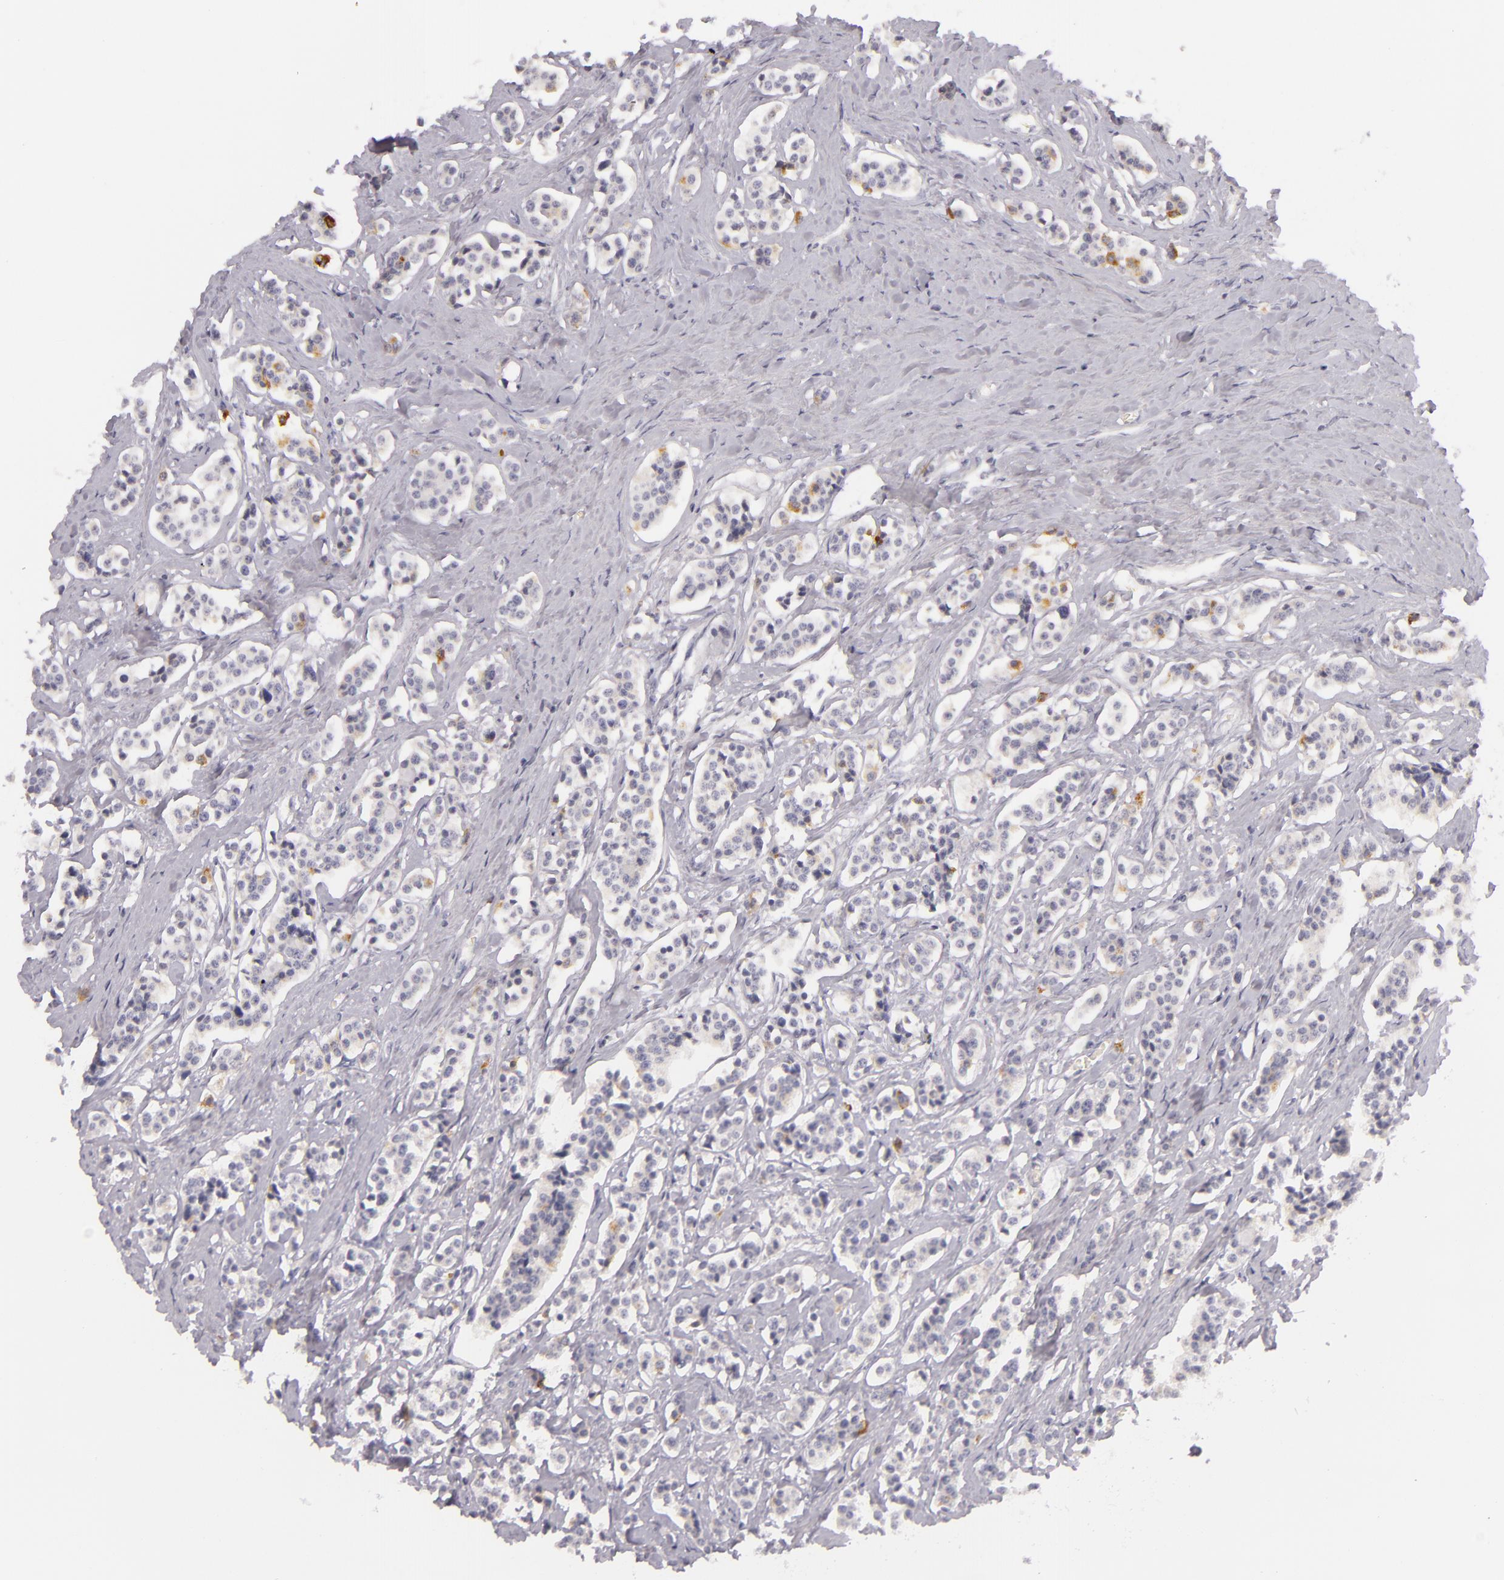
{"staining": {"intensity": "negative", "quantity": "none", "location": "none"}, "tissue": "carcinoid", "cell_type": "Tumor cells", "image_type": "cancer", "snomed": [{"axis": "morphology", "description": "Carcinoid, malignant, NOS"}, {"axis": "topography", "description": "Small intestine"}], "caption": "Tumor cells show no significant expression in carcinoid.", "gene": "FAM181A", "patient": {"sex": "male", "age": 63}}